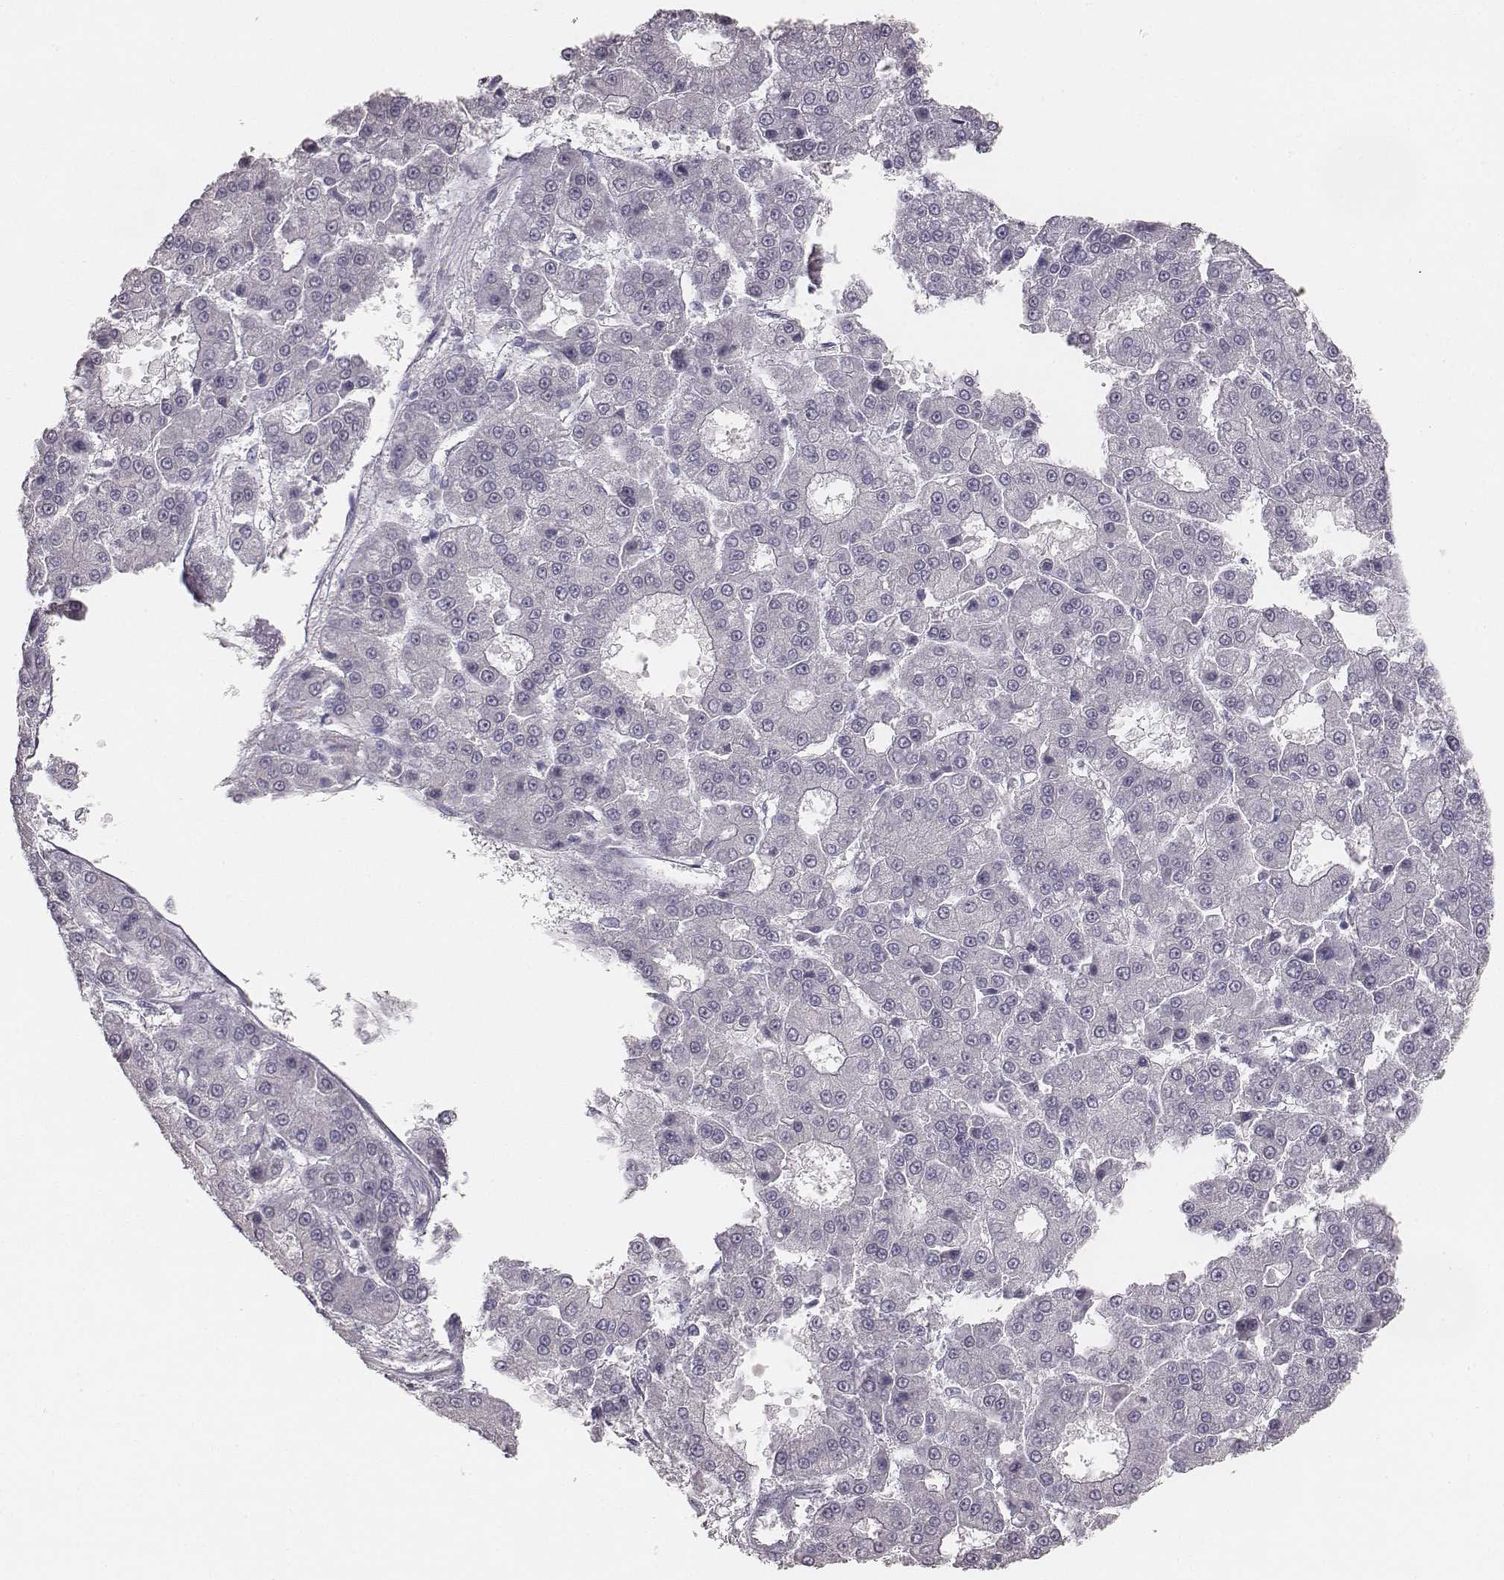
{"staining": {"intensity": "negative", "quantity": "none", "location": "none"}, "tissue": "liver cancer", "cell_type": "Tumor cells", "image_type": "cancer", "snomed": [{"axis": "morphology", "description": "Carcinoma, Hepatocellular, NOS"}, {"axis": "topography", "description": "Liver"}], "caption": "IHC micrograph of hepatocellular carcinoma (liver) stained for a protein (brown), which displays no staining in tumor cells.", "gene": "MYH6", "patient": {"sex": "male", "age": 70}}